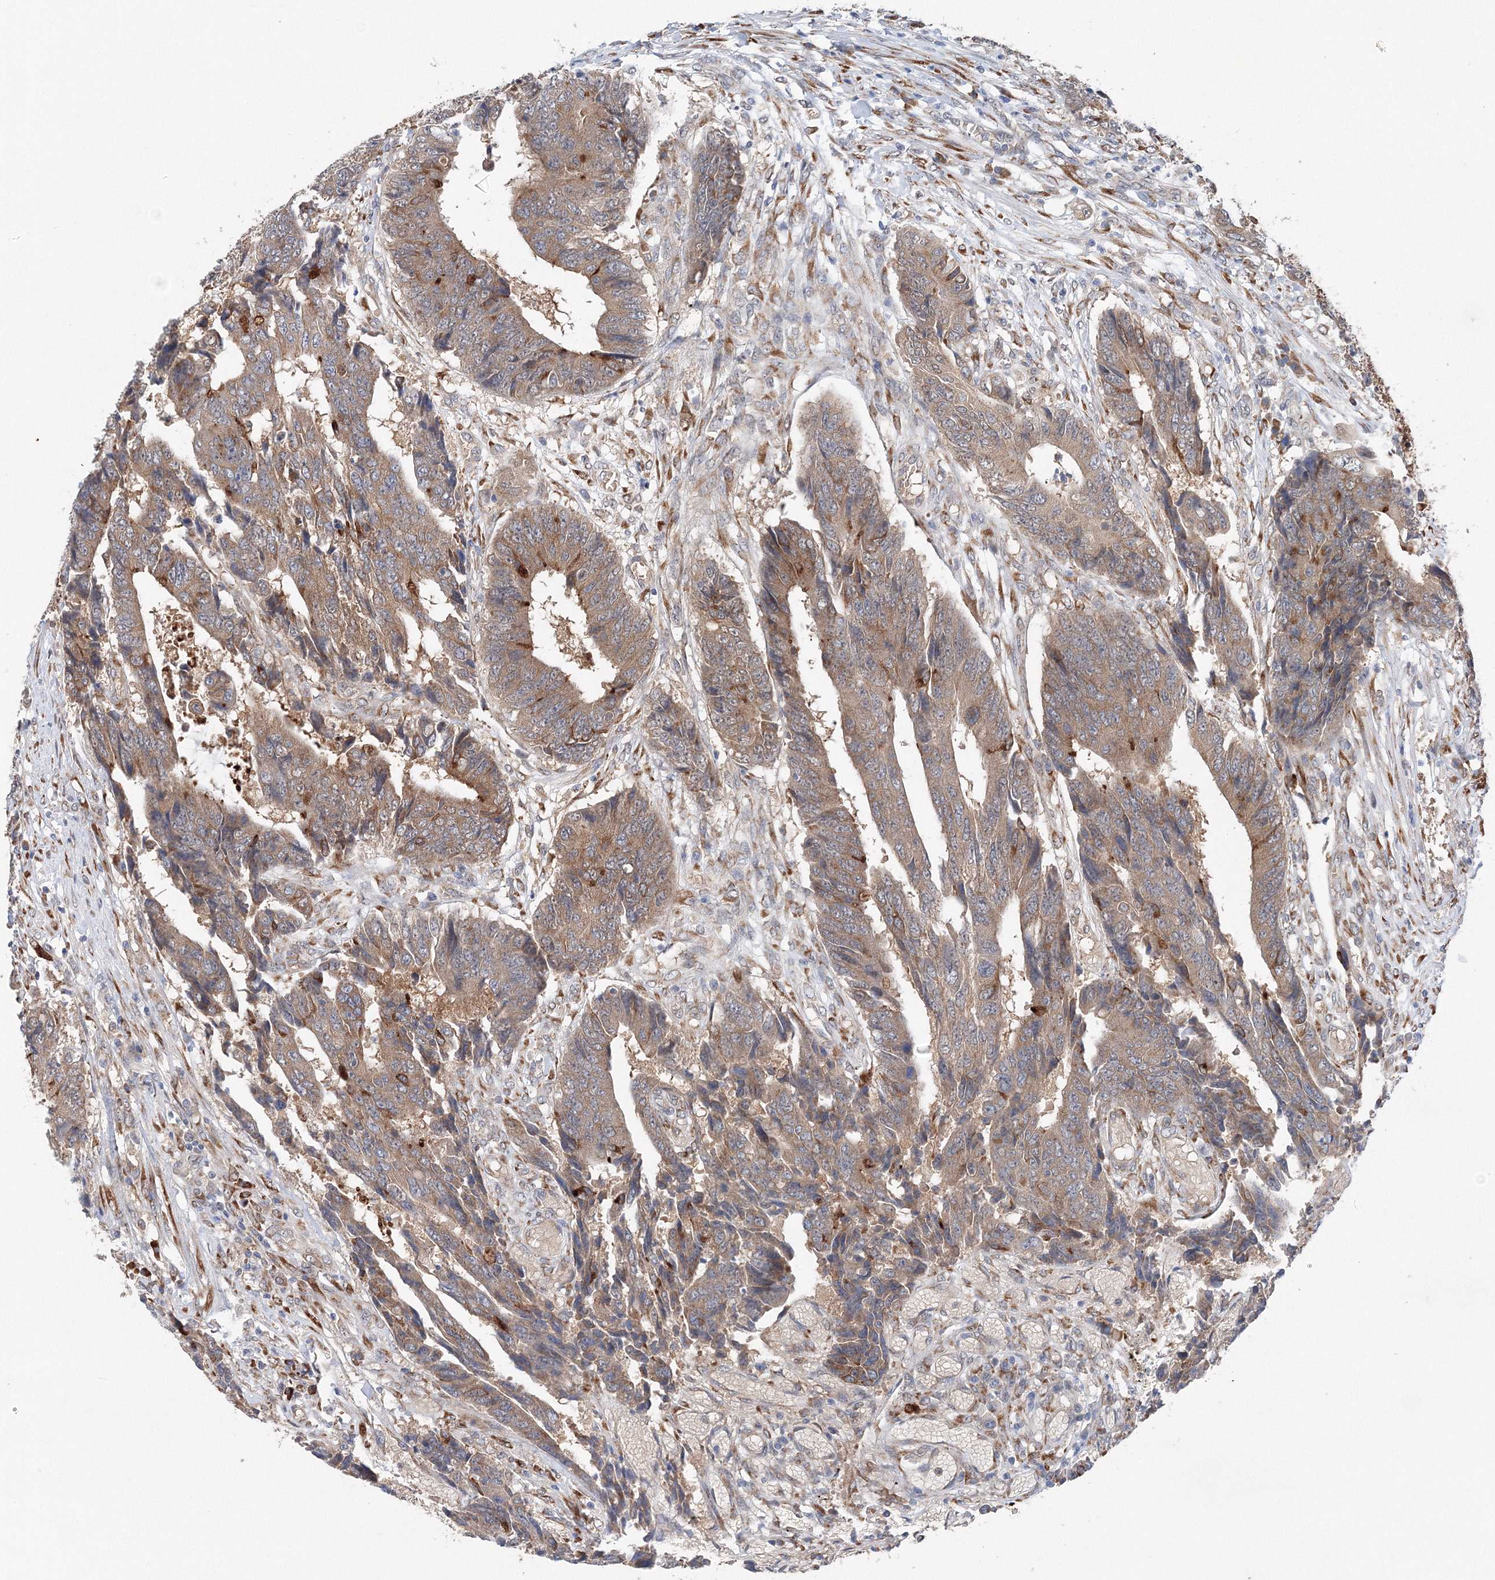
{"staining": {"intensity": "moderate", "quantity": "<25%", "location": "cytoplasmic/membranous"}, "tissue": "colorectal cancer", "cell_type": "Tumor cells", "image_type": "cancer", "snomed": [{"axis": "morphology", "description": "Adenocarcinoma, NOS"}, {"axis": "topography", "description": "Rectum"}], "caption": "Protein expression by immunohistochemistry (IHC) displays moderate cytoplasmic/membranous positivity in about <25% of tumor cells in colorectal cancer.", "gene": "DIS3L2", "patient": {"sex": "male", "age": 84}}